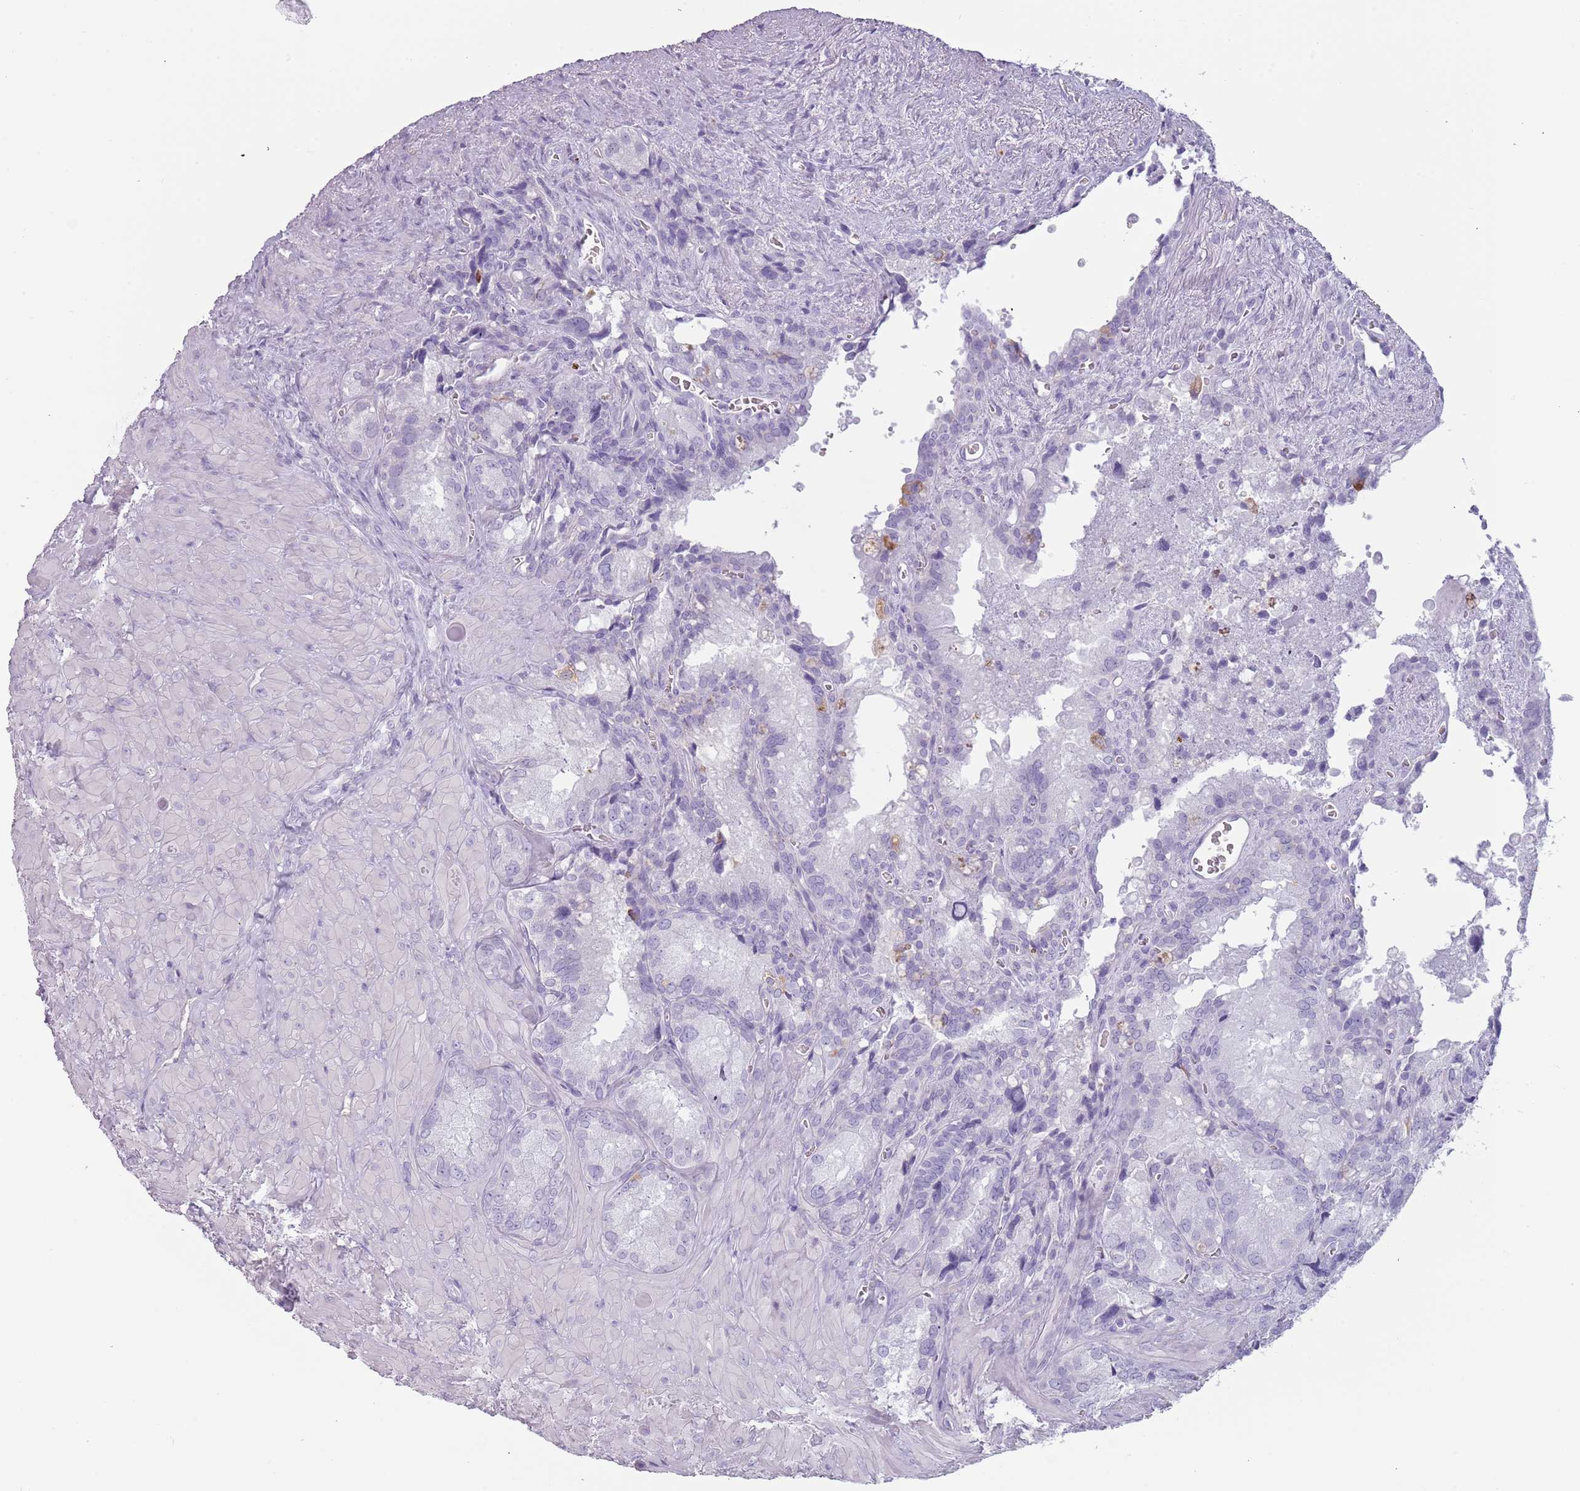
{"staining": {"intensity": "negative", "quantity": "none", "location": "none"}, "tissue": "seminal vesicle", "cell_type": "Glandular cells", "image_type": "normal", "snomed": [{"axis": "morphology", "description": "Normal tissue, NOS"}, {"axis": "topography", "description": "Seminal veicle"}], "caption": "Immunohistochemistry photomicrograph of normal seminal vesicle: human seminal vesicle stained with DAB (3,3'-diaminobenzidine) exhibits no significant protein staining in glandular cells. (DAB (3,3'-diaminobenzidine) immunohistochemistry (IHC) with hematoxylin counter stain).", "gene": "COLEC12", "patient": {"sex": "male", "age": 62}}